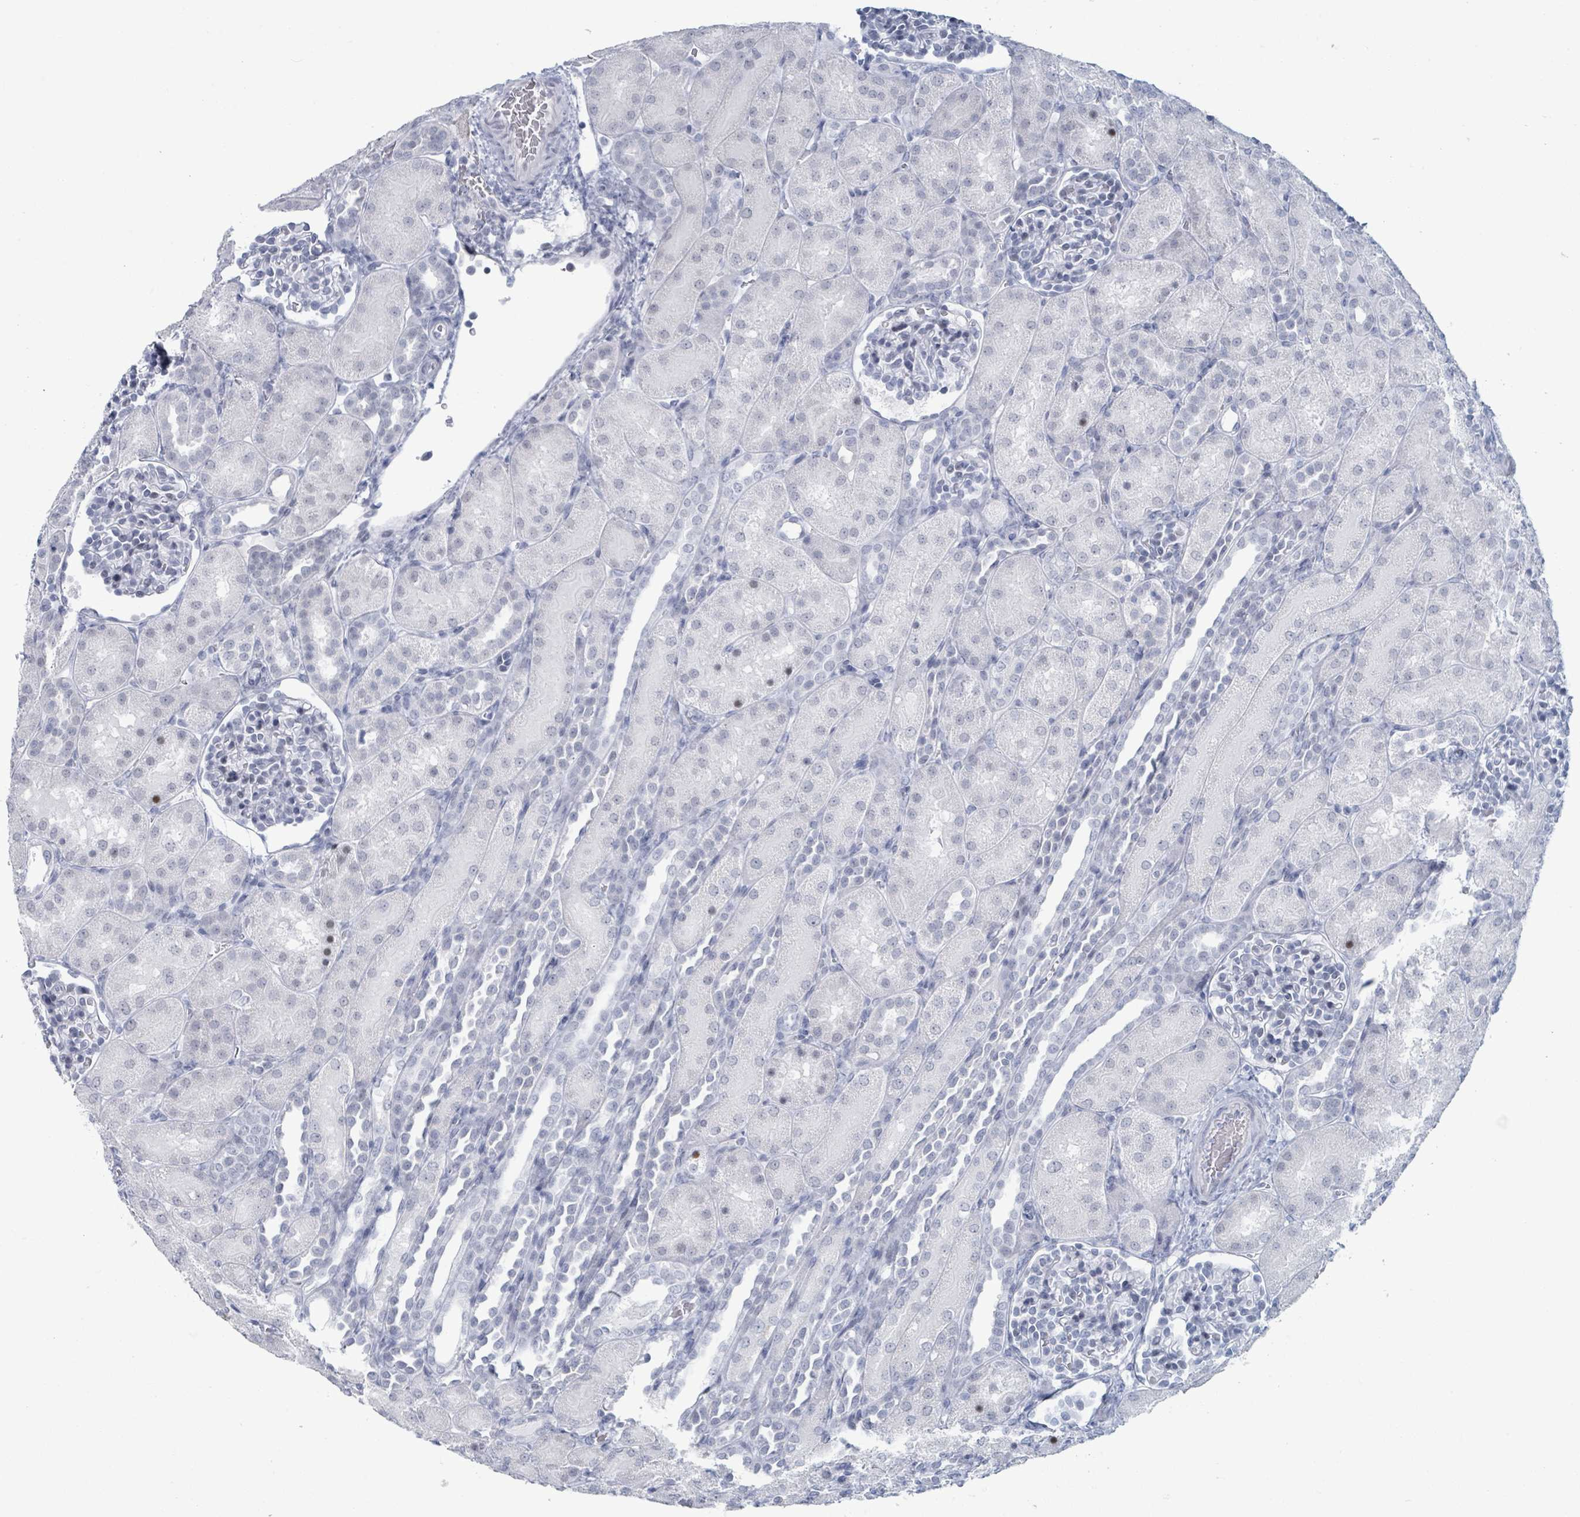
{"staining": {"intensity": "negative", "quantity": "none", "location": "none"}, "tissue": "kidney", "cell_type": "Cells in glomeruli", "image_type": "normal", "snomed": [{"axis": "morphology", "description": "Normal tissue, NOS"}, {"axis": "topography", "description": "Kidney"}], "caption": "Immunohistochemistry histopathology image of benign kidney: human kidney stained with DAB exhibits no significant protein staining in cells in glomeruli. The staining is performed using DAB (3,3'-diaminobenzidine) brown chromogen with nuclei counter-stained in using hematoxylin.", "gene": "GPR15LG", "patient": {"sex": "male", "age": 1}}